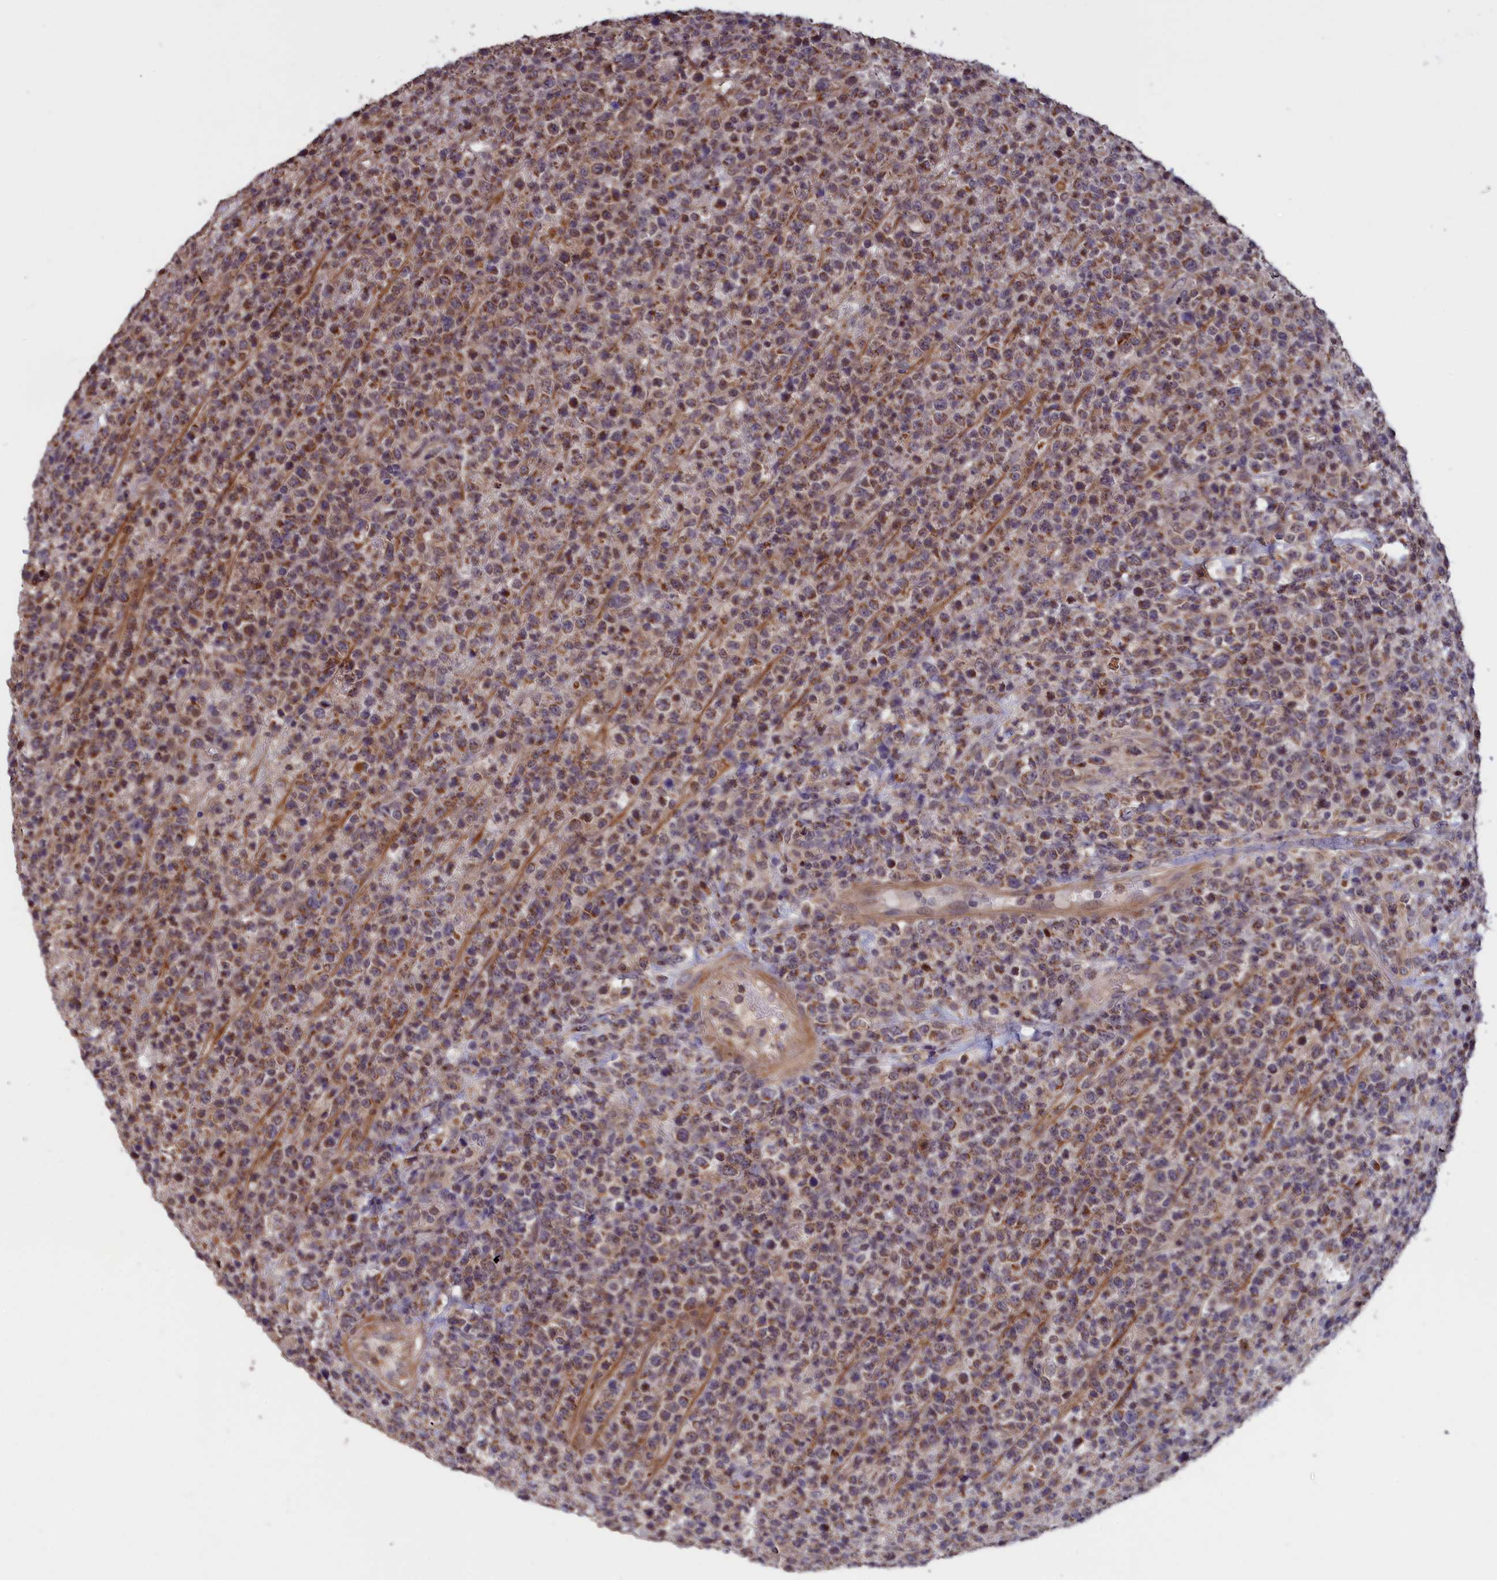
{"staining": {"intensity": "moderate", "quantity": ">75%", "location": "cytoplasmic/membranous"}, "tissue": "lymphoma", "cell_type": "Tumor cells", "image_type": "cancer", "snomed": [{"axis": "morphology", "description": "Malignant lymphoma, non-Hodgkin's type, High grade"}, {"axis": "topography", "description": "Colon"}], "caption": "Immunohistochemistry image of lymphoma stained for a protein (brown), which demonstrates medium levels of moderate cytoplasmic/membranous positivity in approximately >75% of tumor cells.", "gene": "EPB41L4B", "patient": {"sex": "female", "age": 53}}